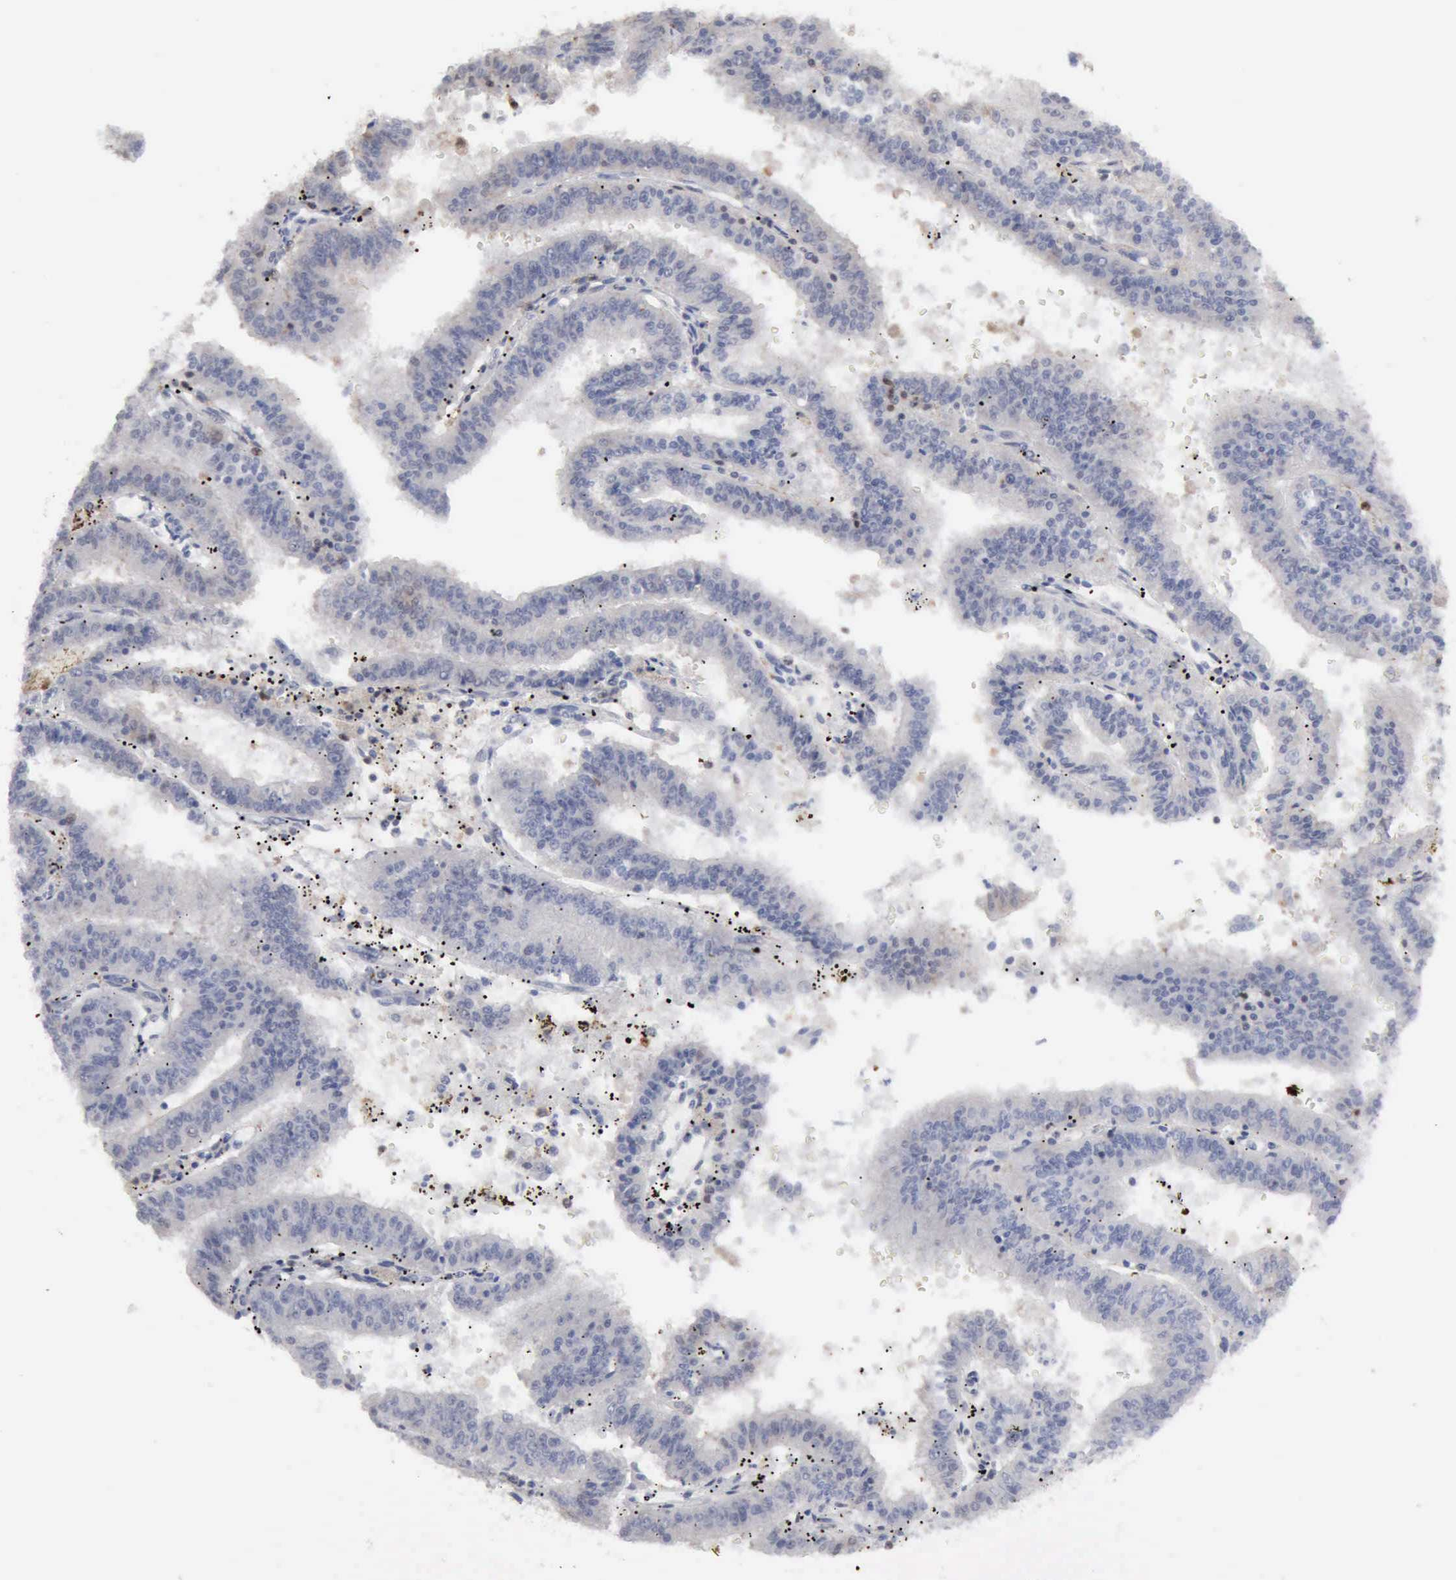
{"staining": {"intensity": "negative", "quantity": "none", "location": "none"}, "tissue": "endometrial cancer", "cell_type": "Tumor cells", "image_type": "cancer", "snomed": [{"axis": "morphology", "description": "Adenocarcinoma, NOS"}, {"axis": "topography", "description": "Endometrium"}], "caption": "The image demonstrates no staining of tumor cells in adenocarcinoma (endometrial).", "gene": "STAT1", "patient": {"sex": "female", "age": 66}}